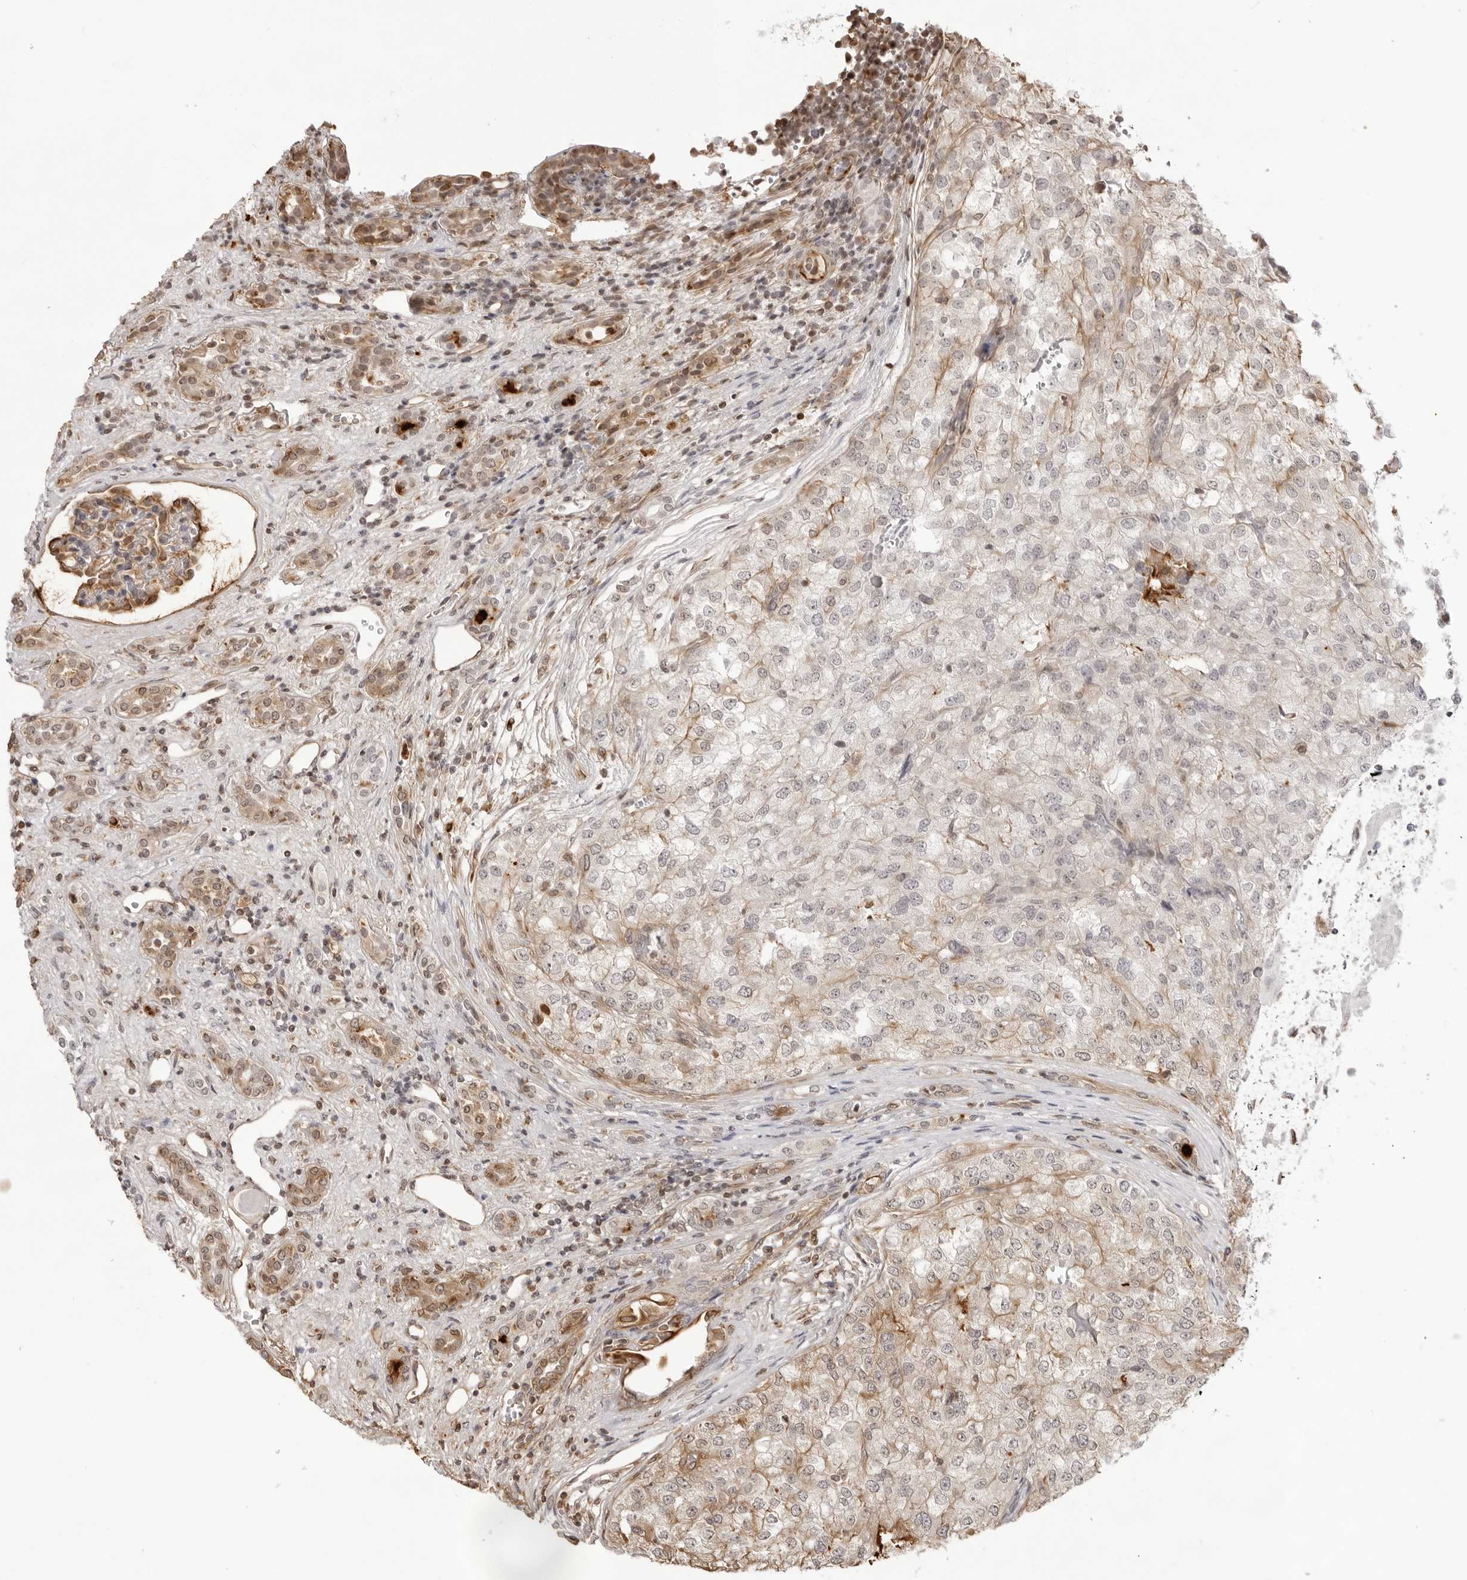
{"staining": {"intensity": "weak", "quantity": "<25%", "location": "cytoplasmic/membranous"}, "tissue": "renal cancer", "cell_type": "Tumor cells", "image_type": "cancer", "snomed": [{"axis": "morphology", "description": "Adenocarcinoma, NOS"}, {"axis": "topography", "description": "Kidney"}], "caption": "Immunohistochemistry (IHC) image of neoplastic tissue: renal cancer stained with DAB (3,3'-diaminobenzidine) demonstrates no significant protein expression in tumor cells.", "gene": "DYNLT5", "patient": {"sex": "female", "age": 54}}